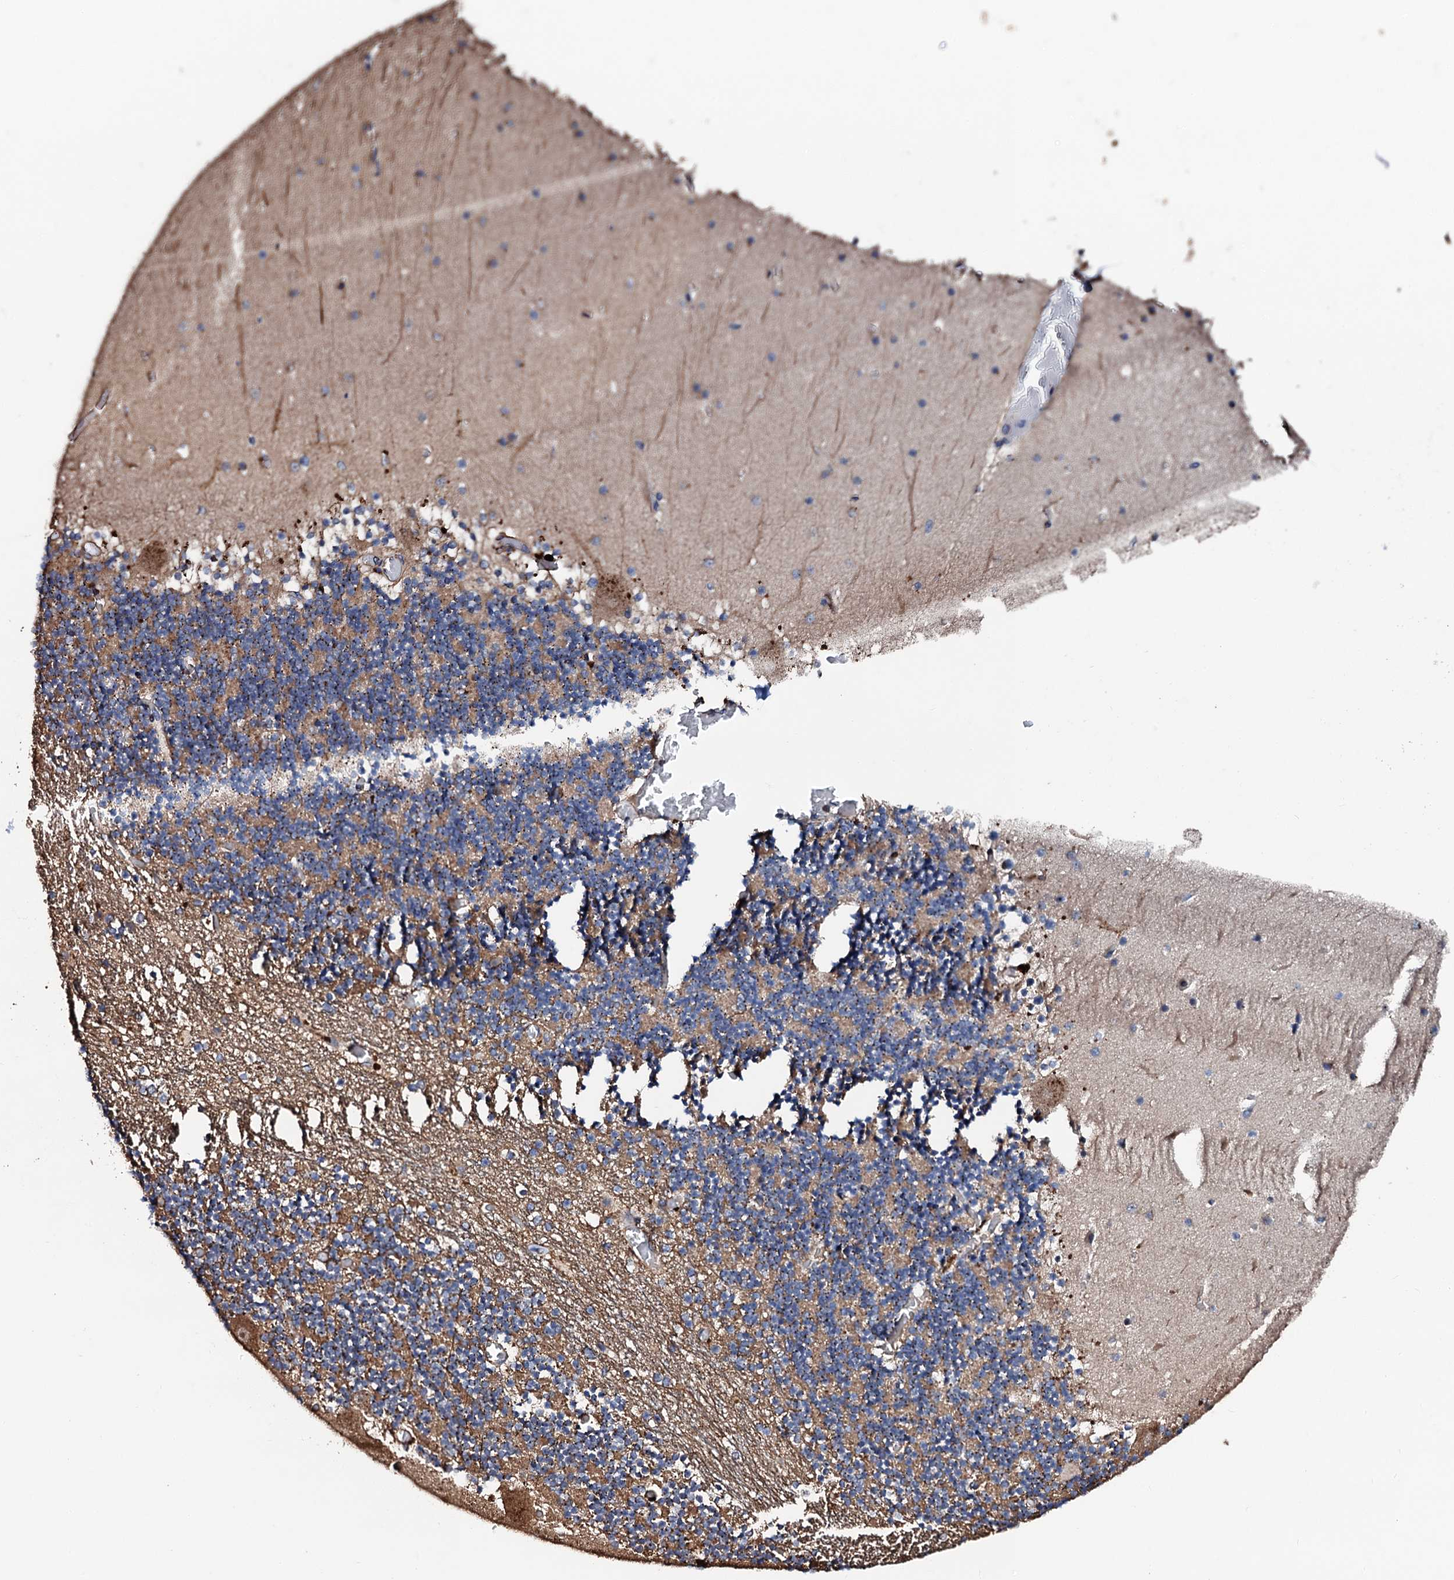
{"staining": {"intensity": "moderate", "quantity": "25%-75%", "location": "cytoplasmic/membranous"}, "tissue": "cerebellum", "cell_type": "Cells in granular layer", "image_type": "normal", "snomed": [{"axis": "morphology", "description": "Normal tissue, NOS"}, {"axis": "topography", "description": "Cerebellum"}], "caption": "A medium amount of moderate cytoplasmic/membranous positivity is seen in about 25%-75% of cells in granular layer in unremarkable cerebellum. (Brightfield microscopy of DAB IHC at high magnification).", "gene": "CKAP5", "patient": {"sex": "female", "age": 28}}